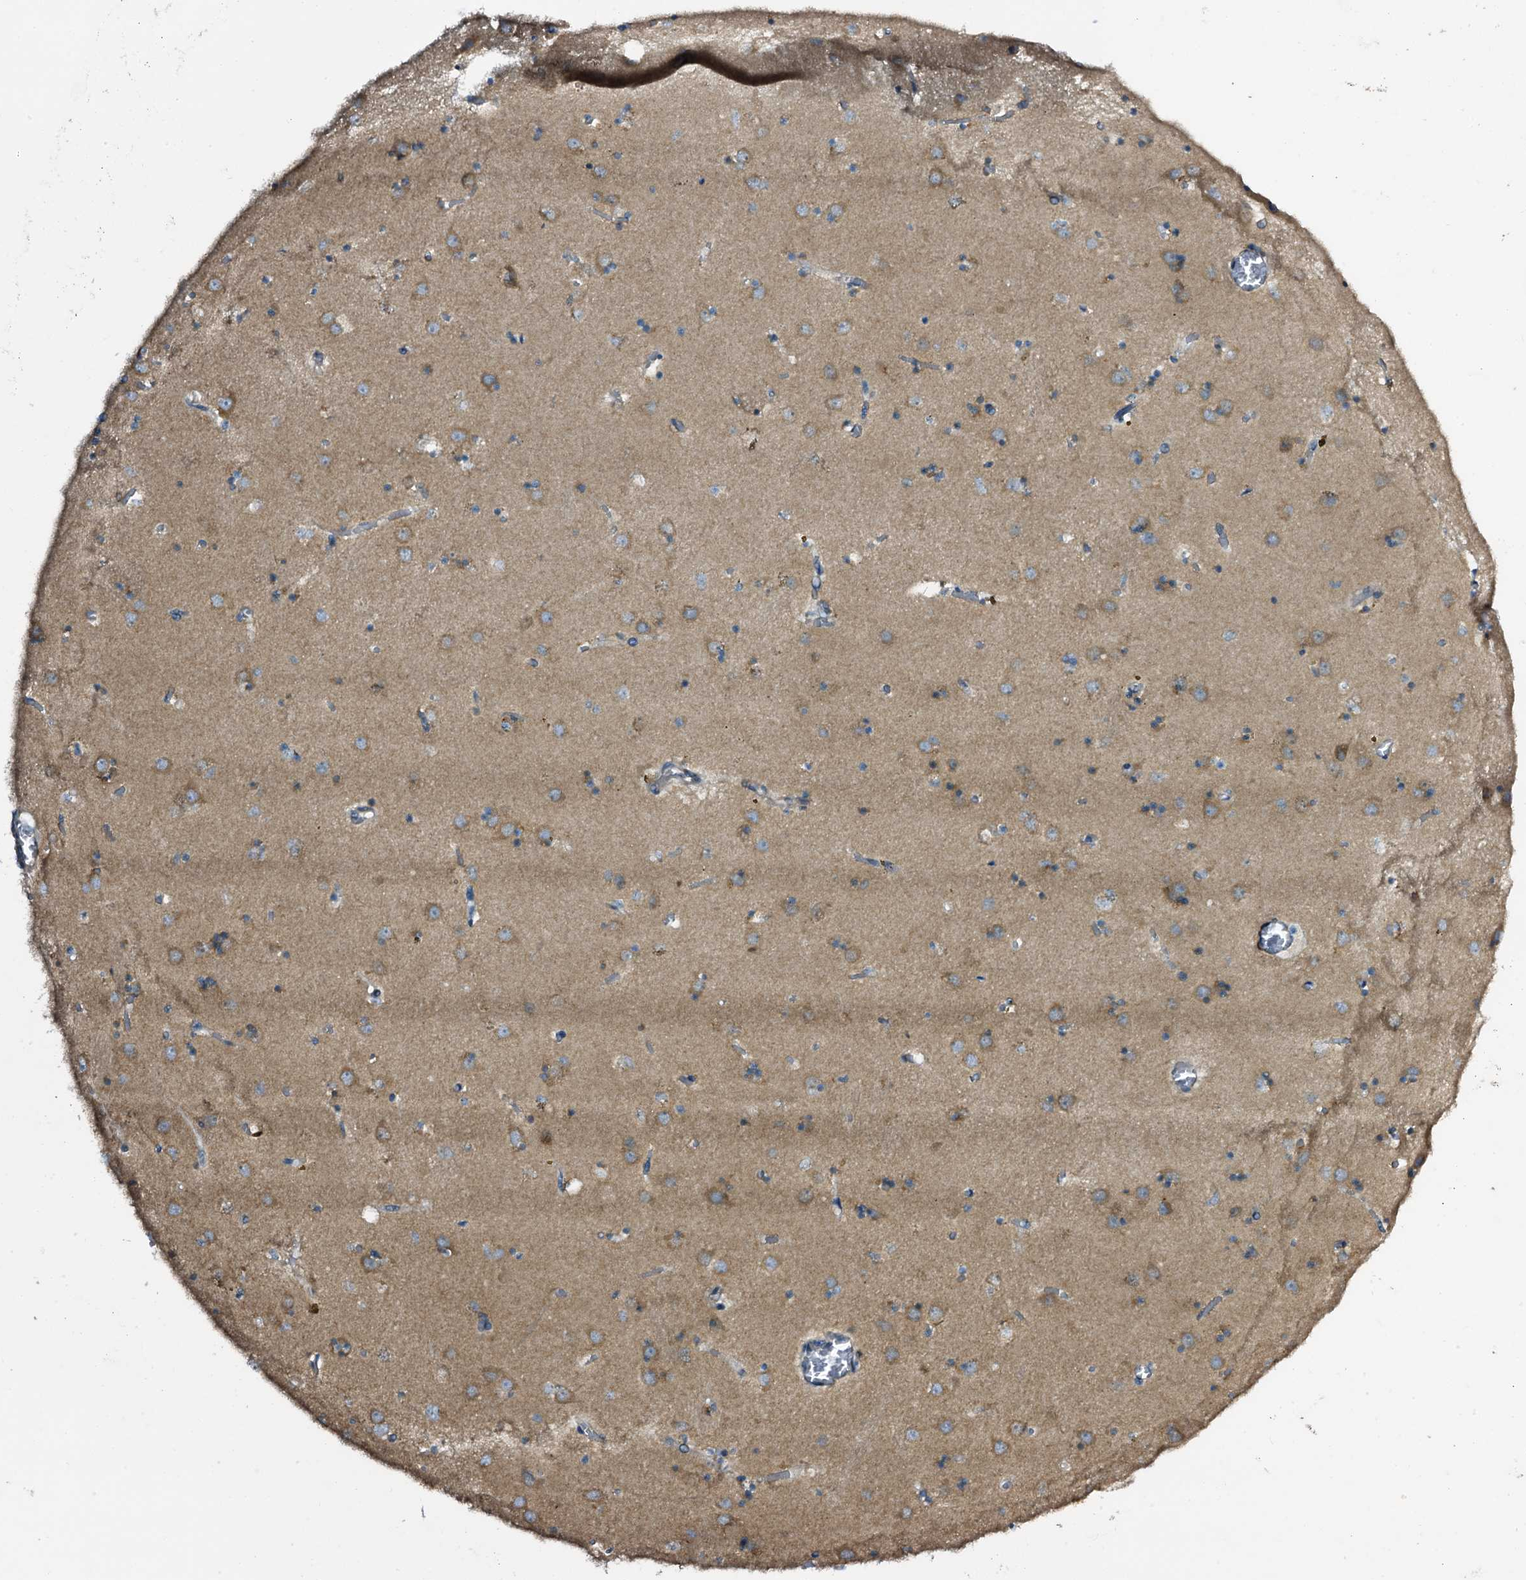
{"staining": {"intensity": "moderate", "quantity": "<25%", "location": "cytoplasmic/membranous"}, "tissue": "caudate", "cell_type": "Glial cells", "image_type": "normal", "snomed": [{"axis": "morphology", "description": "Normal tissue, NOS"}, {"axis": "topography", "description": "Lateral ventricle wall"}], "caption": "Glial cells demonstrate moderate cytoplasmic/membranous staining in approximately <25% of cells in unremarkable caudate.", "gene": "STARD13", "patient": {"sex": "male", "age": 70}}